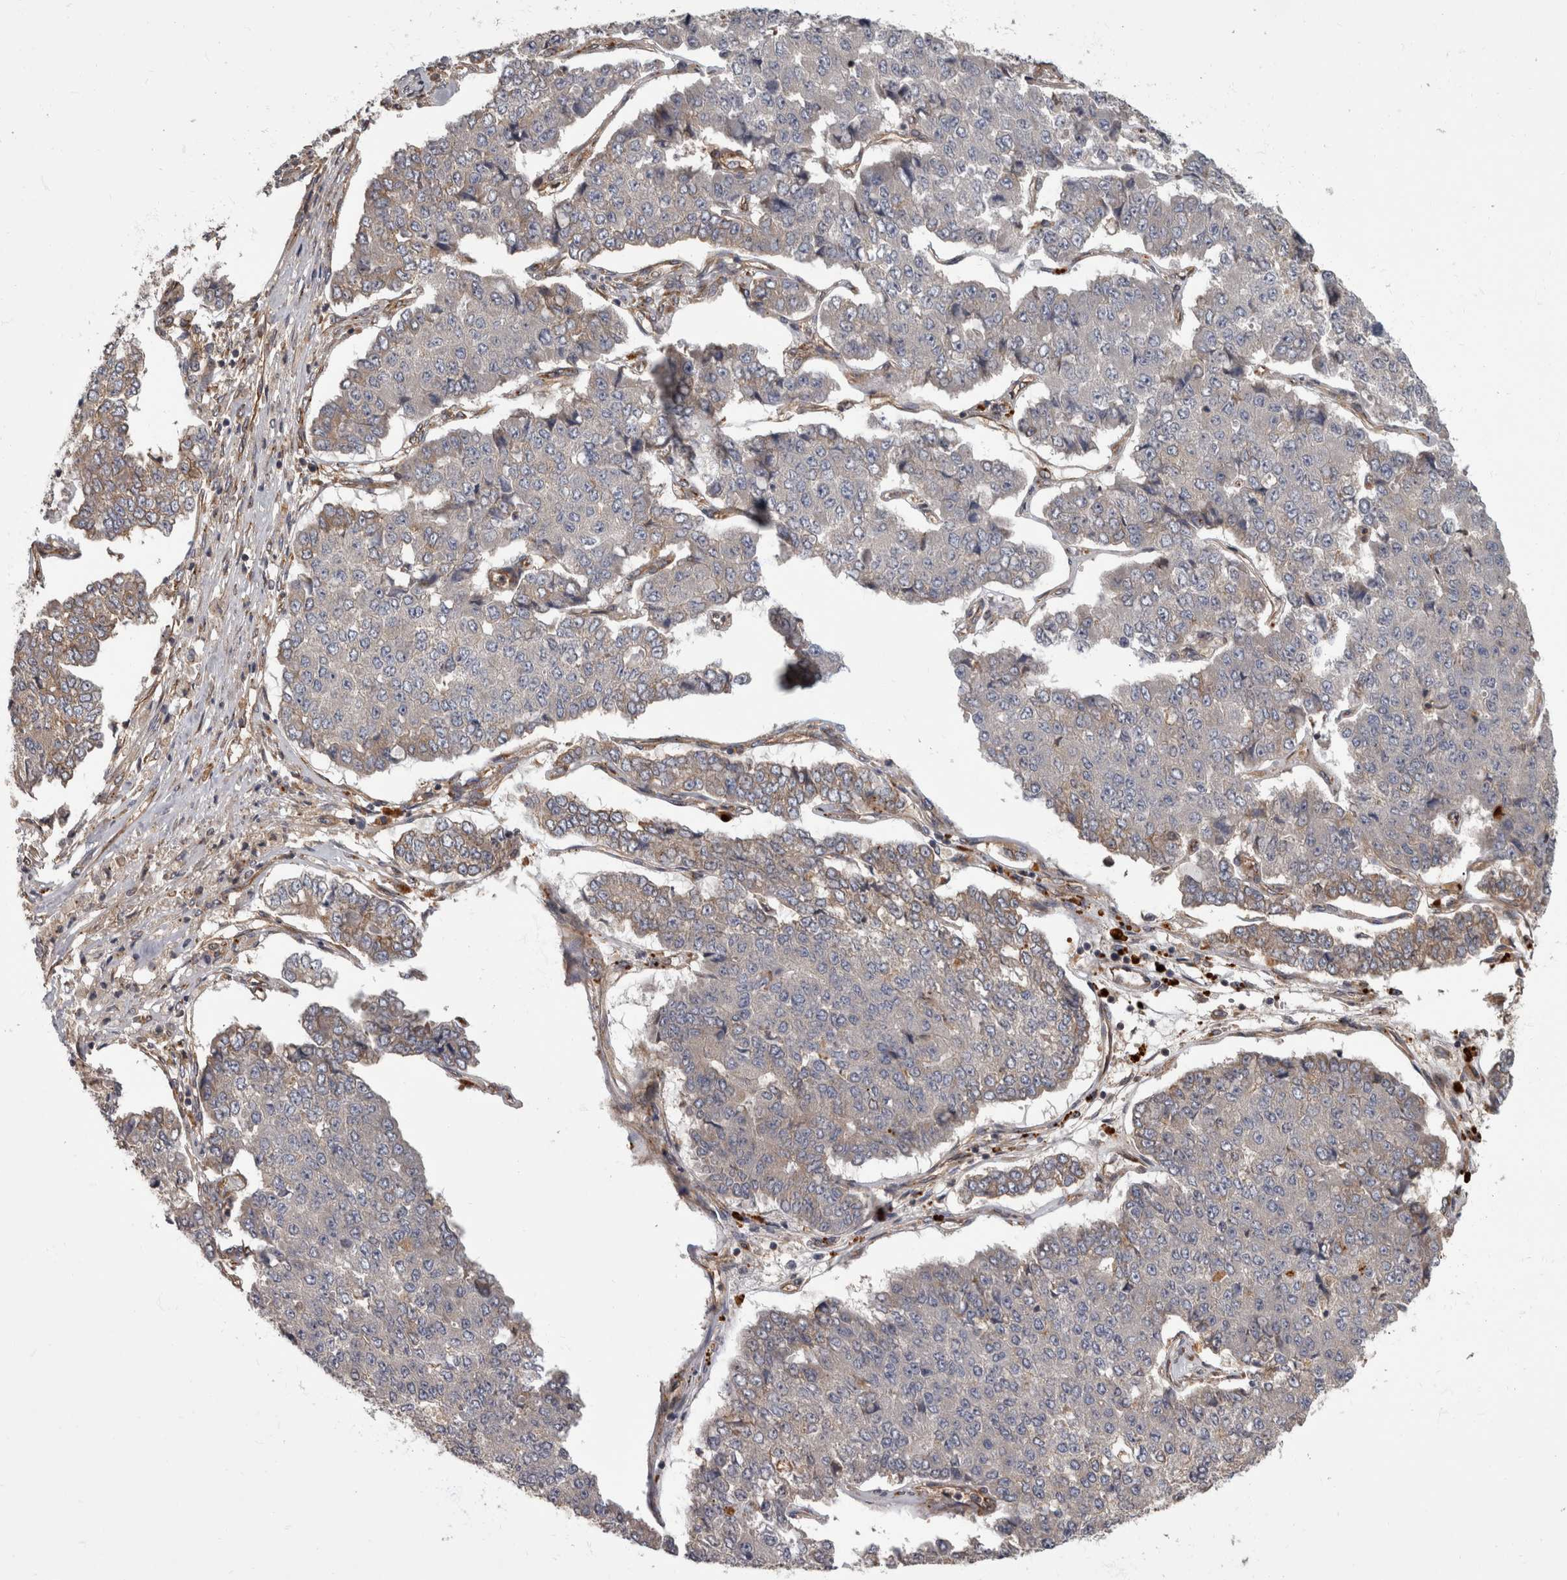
{"staining": {"intensity": "negative", "quantity": "none", "location": "none"}, "tissue": "pancreatic cancer", "cell_type": "Tumor cells", "image_type": "cancer", "snomed": [{"axis": "morphology", "description": "Adenocarcinoma, NOS"}, {"axis": "topography", "description": "Pancreas"}], "caption": "Immunohistochemistry of human adenocarcinoma (pancreatic) displays no expression in tumor cells. The staining is performed using DAB (3,3'-diaminobenzidine) brown chromogen with nuclei counter-stained in using hematoxylin.", "gene": "HOOK3", "patient": {"sex": "male", "age": 50}}